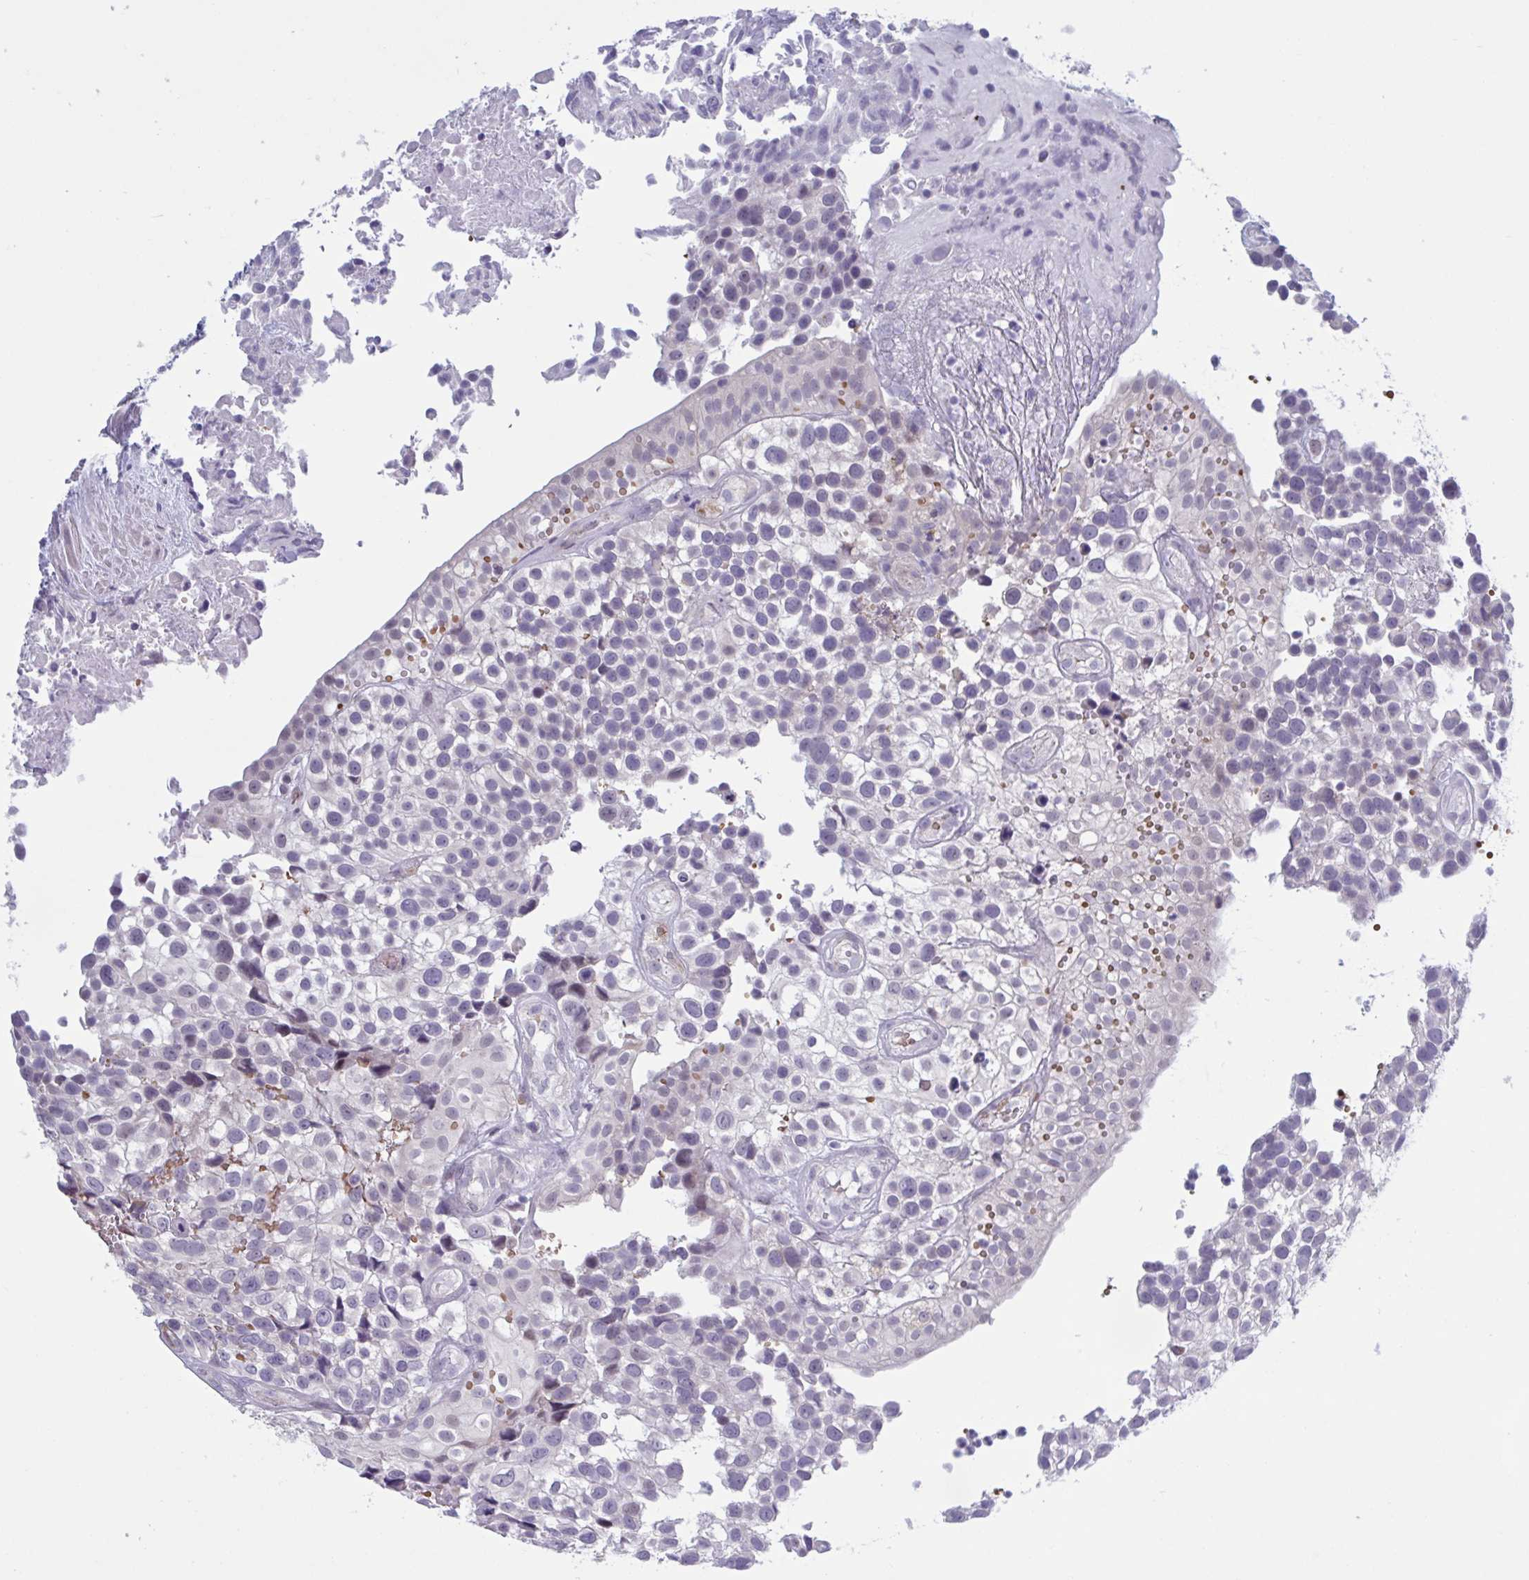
{"staining": {"intensity": "negative", "quantity": "none", "location": "none"}, "tissue": "urothelial cancer", "cell_type": "Tumor cells", "image_type": "cancer", "snomed": [{"axis": "morphology", "description": "Urothelial carcinoma, High grade"}, {"axis": "topography", "description": "Urinary bladder"}], "caption": "A histopathology image of urothelial cancer stained for a protein reveals no brown staining in tumor cells.", "gene": "HSD11B2", "patient": {"sex": "male", "age": 56}}